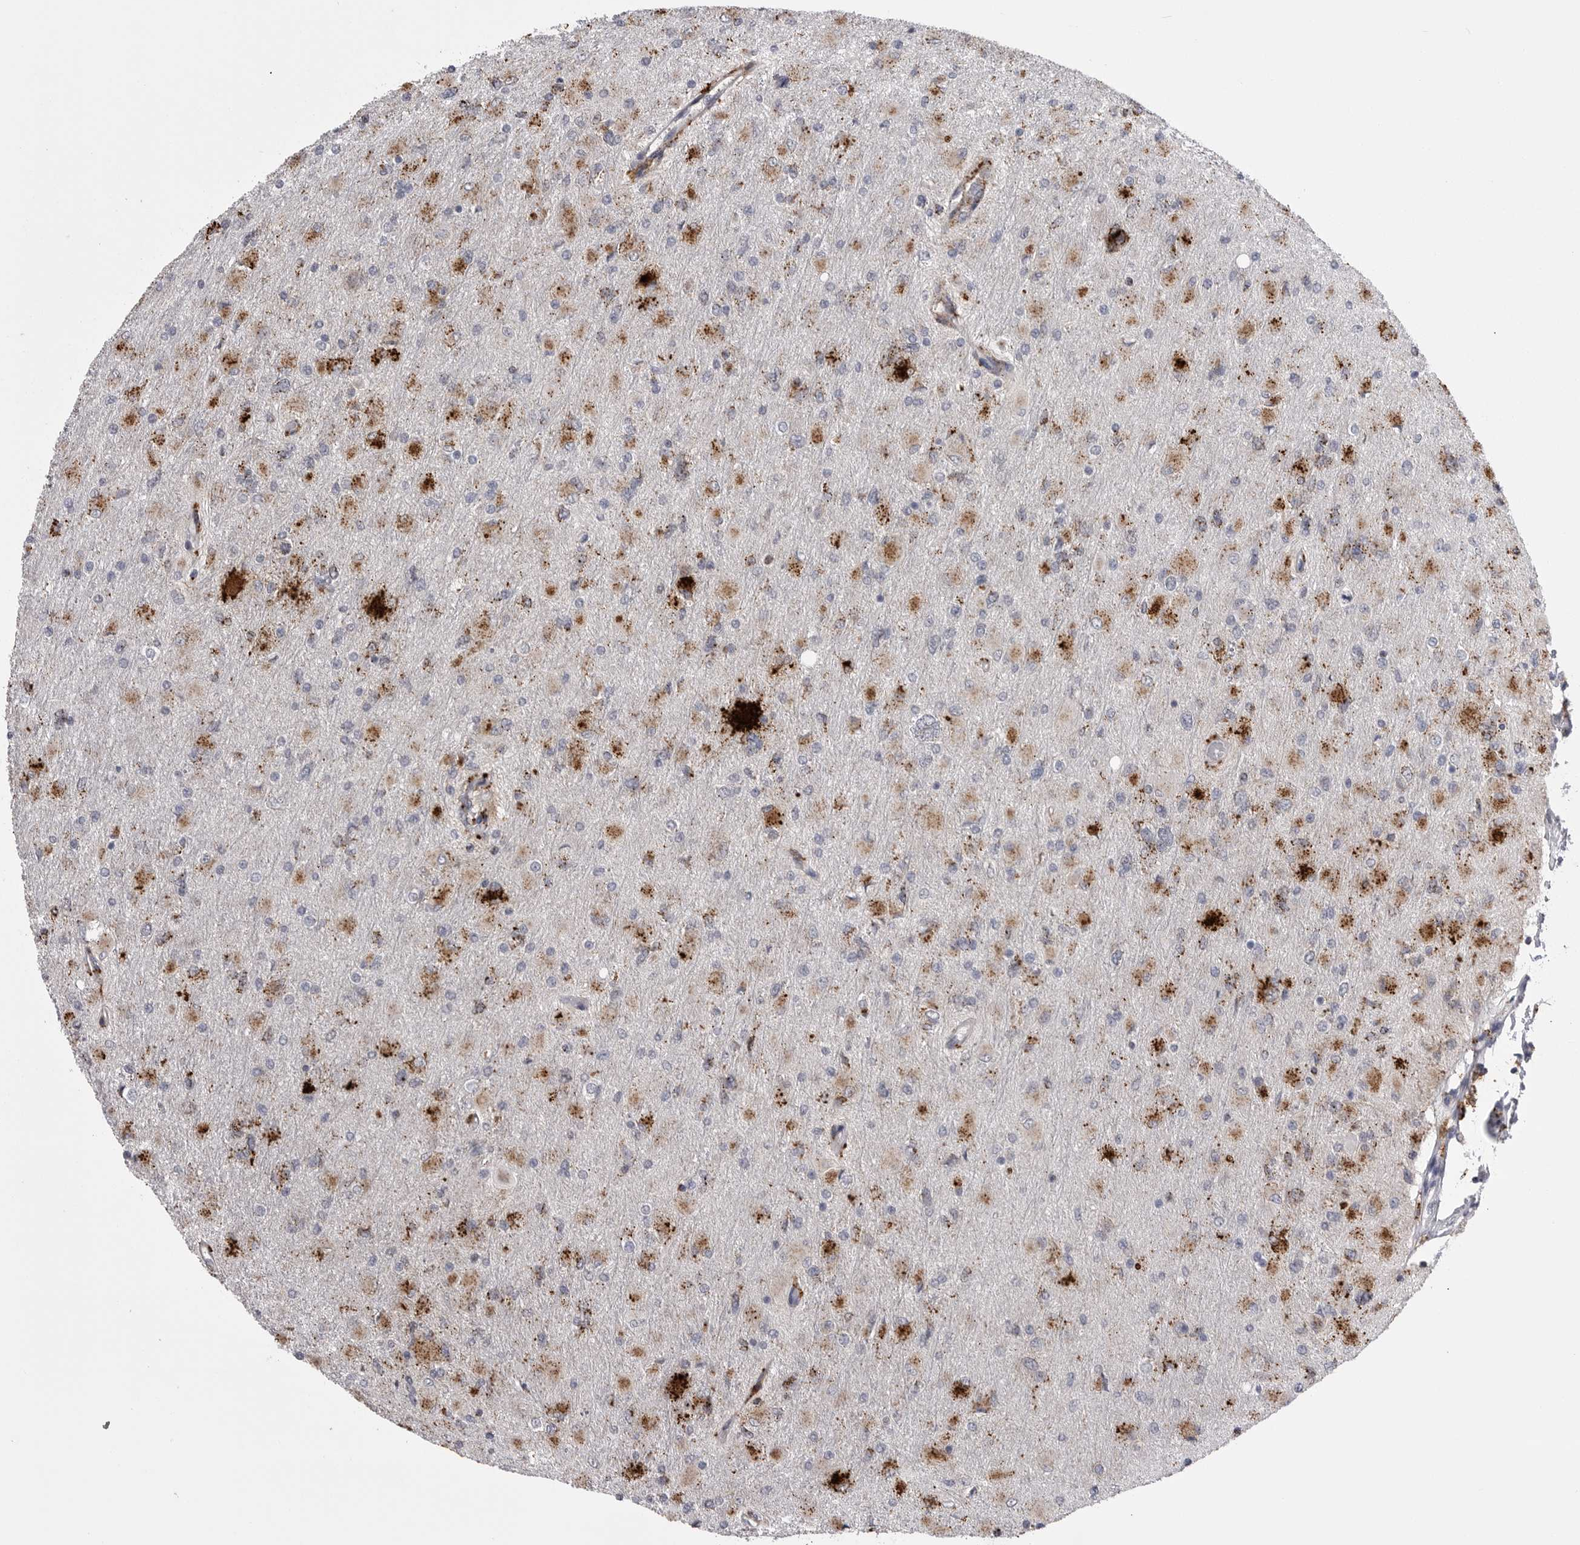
{"staining": {"intensity": "strong", "quantity": "25%-75%", "location": "cytoplasmic/membranous"}, "tissue": "glioma", "cell_type": "Tumor cells", "image_type": "cancer", "snomed": [{"axis": "morphology", "description": "Glioma, malignant, High grade"}, {"axis": "topography", "description": "Cerebral cortex"}], "caption": "Human glioma stained with a protein marker displays strong staining in tumor cells.", "gene": "PSPN", "patient": {"sex": "female", "age": 36}}